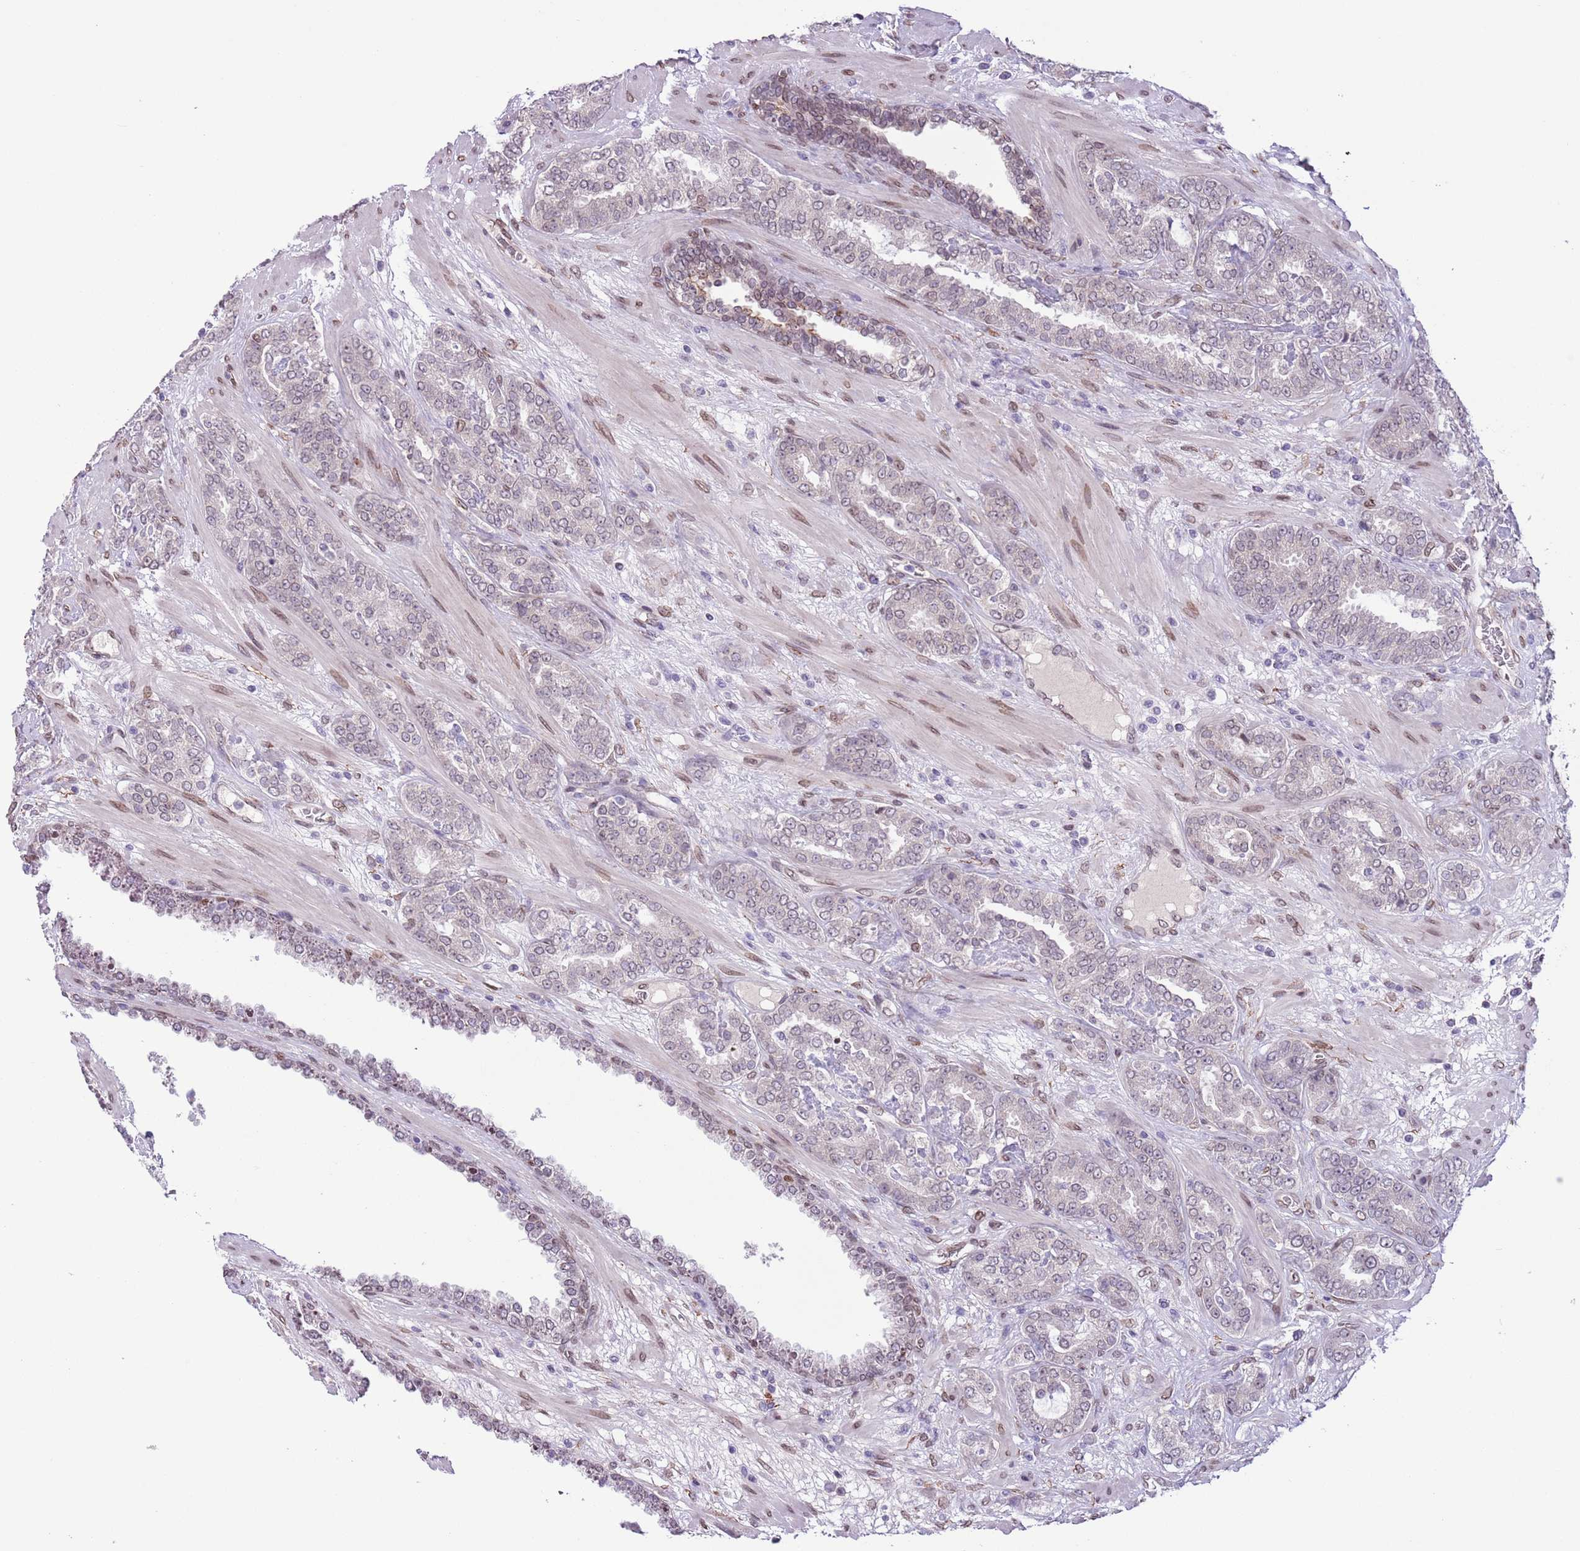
{"staining": {"intensity": "negative", "quantity": "none", "location": "none"}, "tissue": "prostate cancer", "cell_type": "Tumor cells", "image_type": "cancer", "snomed": [{"axis": "morphology", "description": "Adenocarcinoma, High grade"}, {"axis": "topography", "description": "Prostate"}], "caption": "This is an immunohistochemistry micrograph of prostate cancer (adenocarcinoma (high-grade)). There is no staining in tumor cells.", "gene": "ZGLP1", "patient": {"sex": "male", "age": 71}}